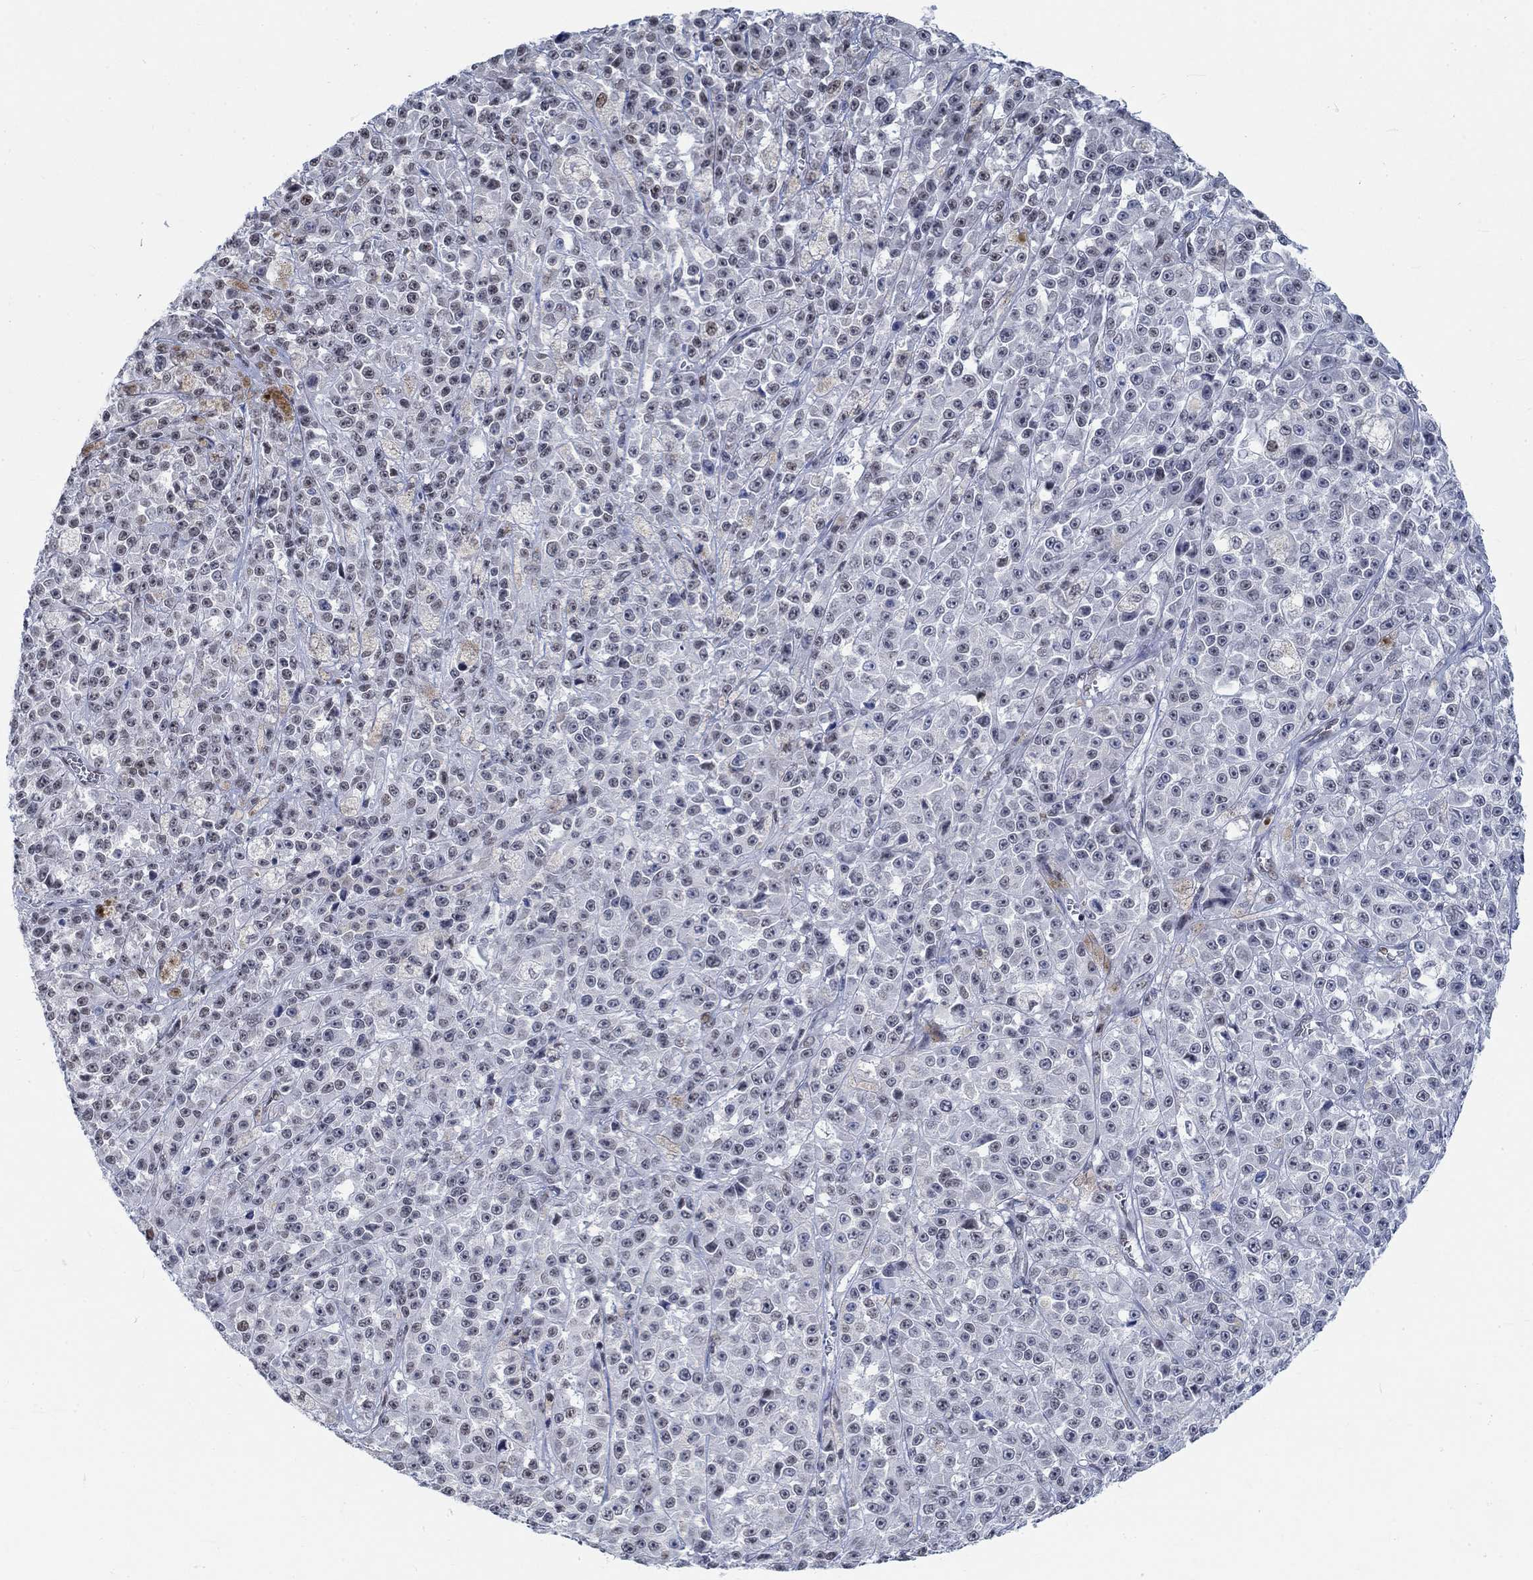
{"staining": {"intensity": "negative", "quantity": "none", "location": "none"}, "tissue": "melanoma", "cell_type": "Tumor cells", "image_type": "cancer", "snomed": [{"axis": "morphology", "description": "Malignant melanoma, NOS"}, {"axis": "topography", "description": "Skin"}], "caption": "Human melanoma stained for a protein using immunohistochemistry (IHC) reveals no positivity in tumor cells.", "gene": "KCNH8", "patient": {"sex": "female", "age": 58}}